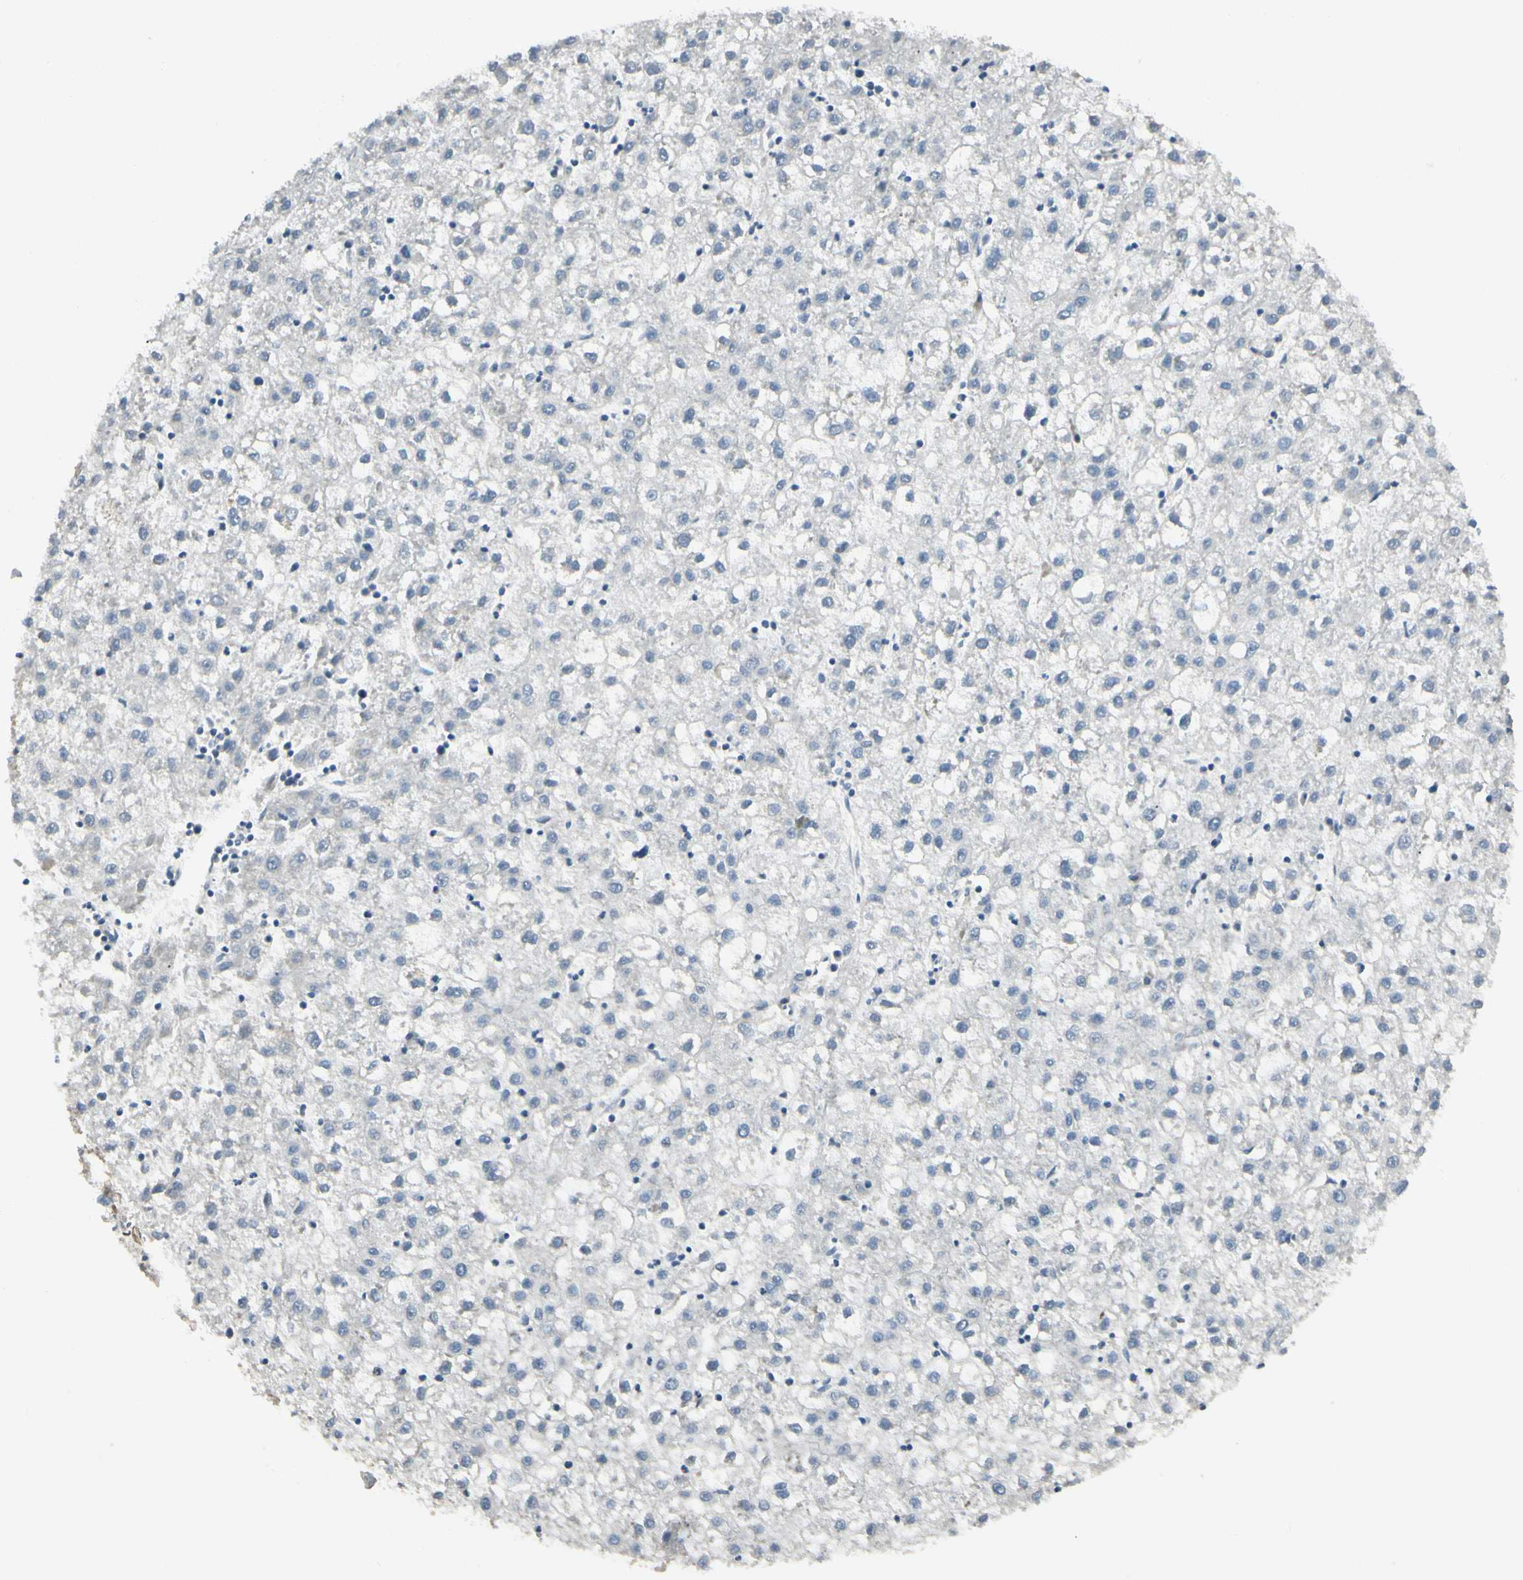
{"staining": {"intensity": "negative", "quantity": "none", "location": "none"}, "tissue": "liver cancer", "cell_type": "Tumor cells", "image_type": "cancer", "snomed": [{"axis": "morphology", "description": "Carcinoma, Hepatocellular, NOS"}, {"axis": "topography", "description": "Liver"}], "caption": "The micrograph exhibits no significant expression in tumor cells of liver hepatocellular carcinoma.", "gene": "P4HA3", "patient": {"sex": "male", "age": 72}}